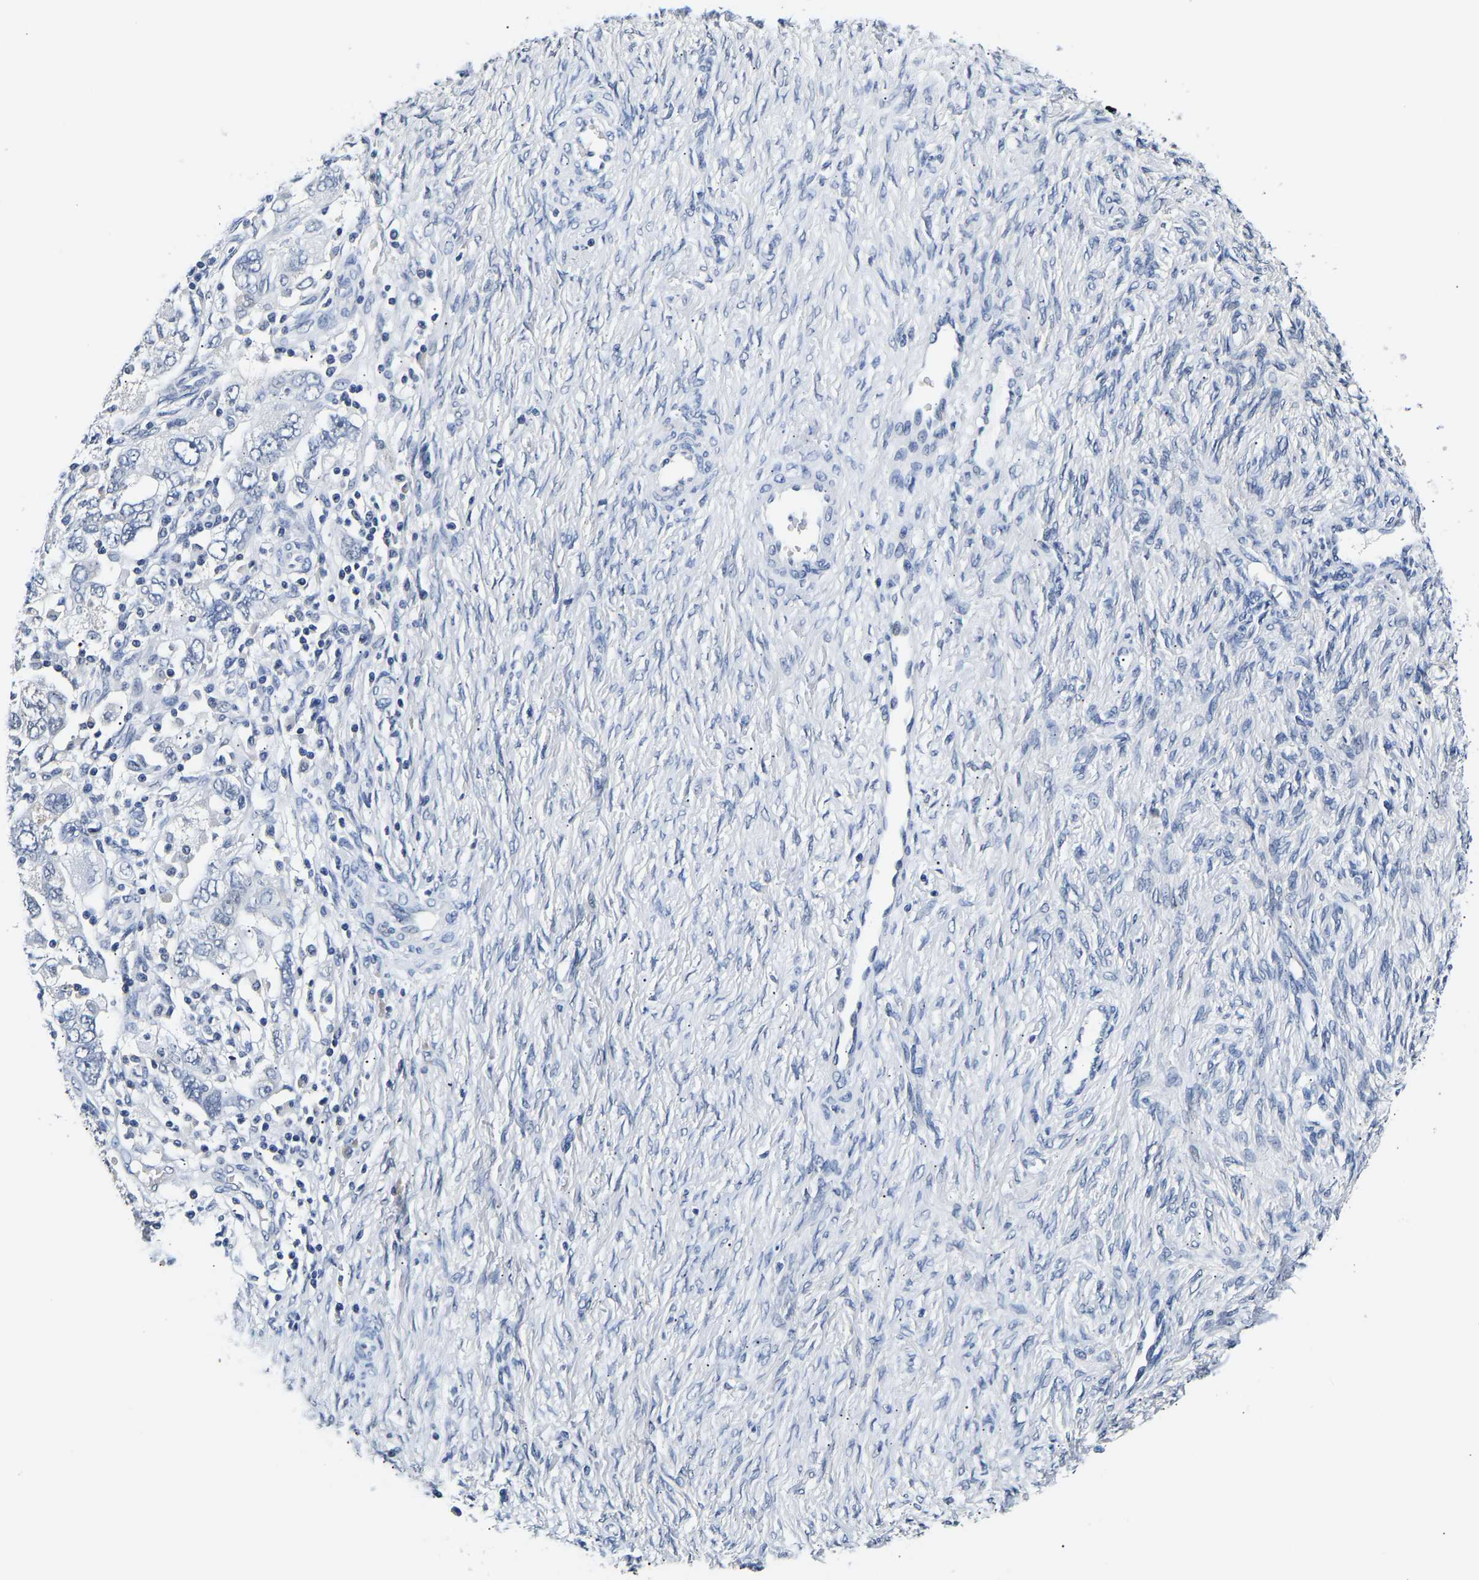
{"staining": {"intensity": "negative", "quantity": "none", "location": "none"}, "tissue": "ovarian cancer", "cell_type": "Tumor cells", "image_type": "cancer", "snomed": [{"axis": "morphology", "description": "Carcinoma, NOS"}, {"axis": "morphology", "description": "Cystadenocarcinoma, serous, NOS"}, {"axis": "topography", "description": "Ovary"}], "caption": "Photomicrograph shows no significant protein expression in tumor cells of ovarian cancer.", "gene": "UCHL3", "patient": {"sex": "female", "age": 69}}